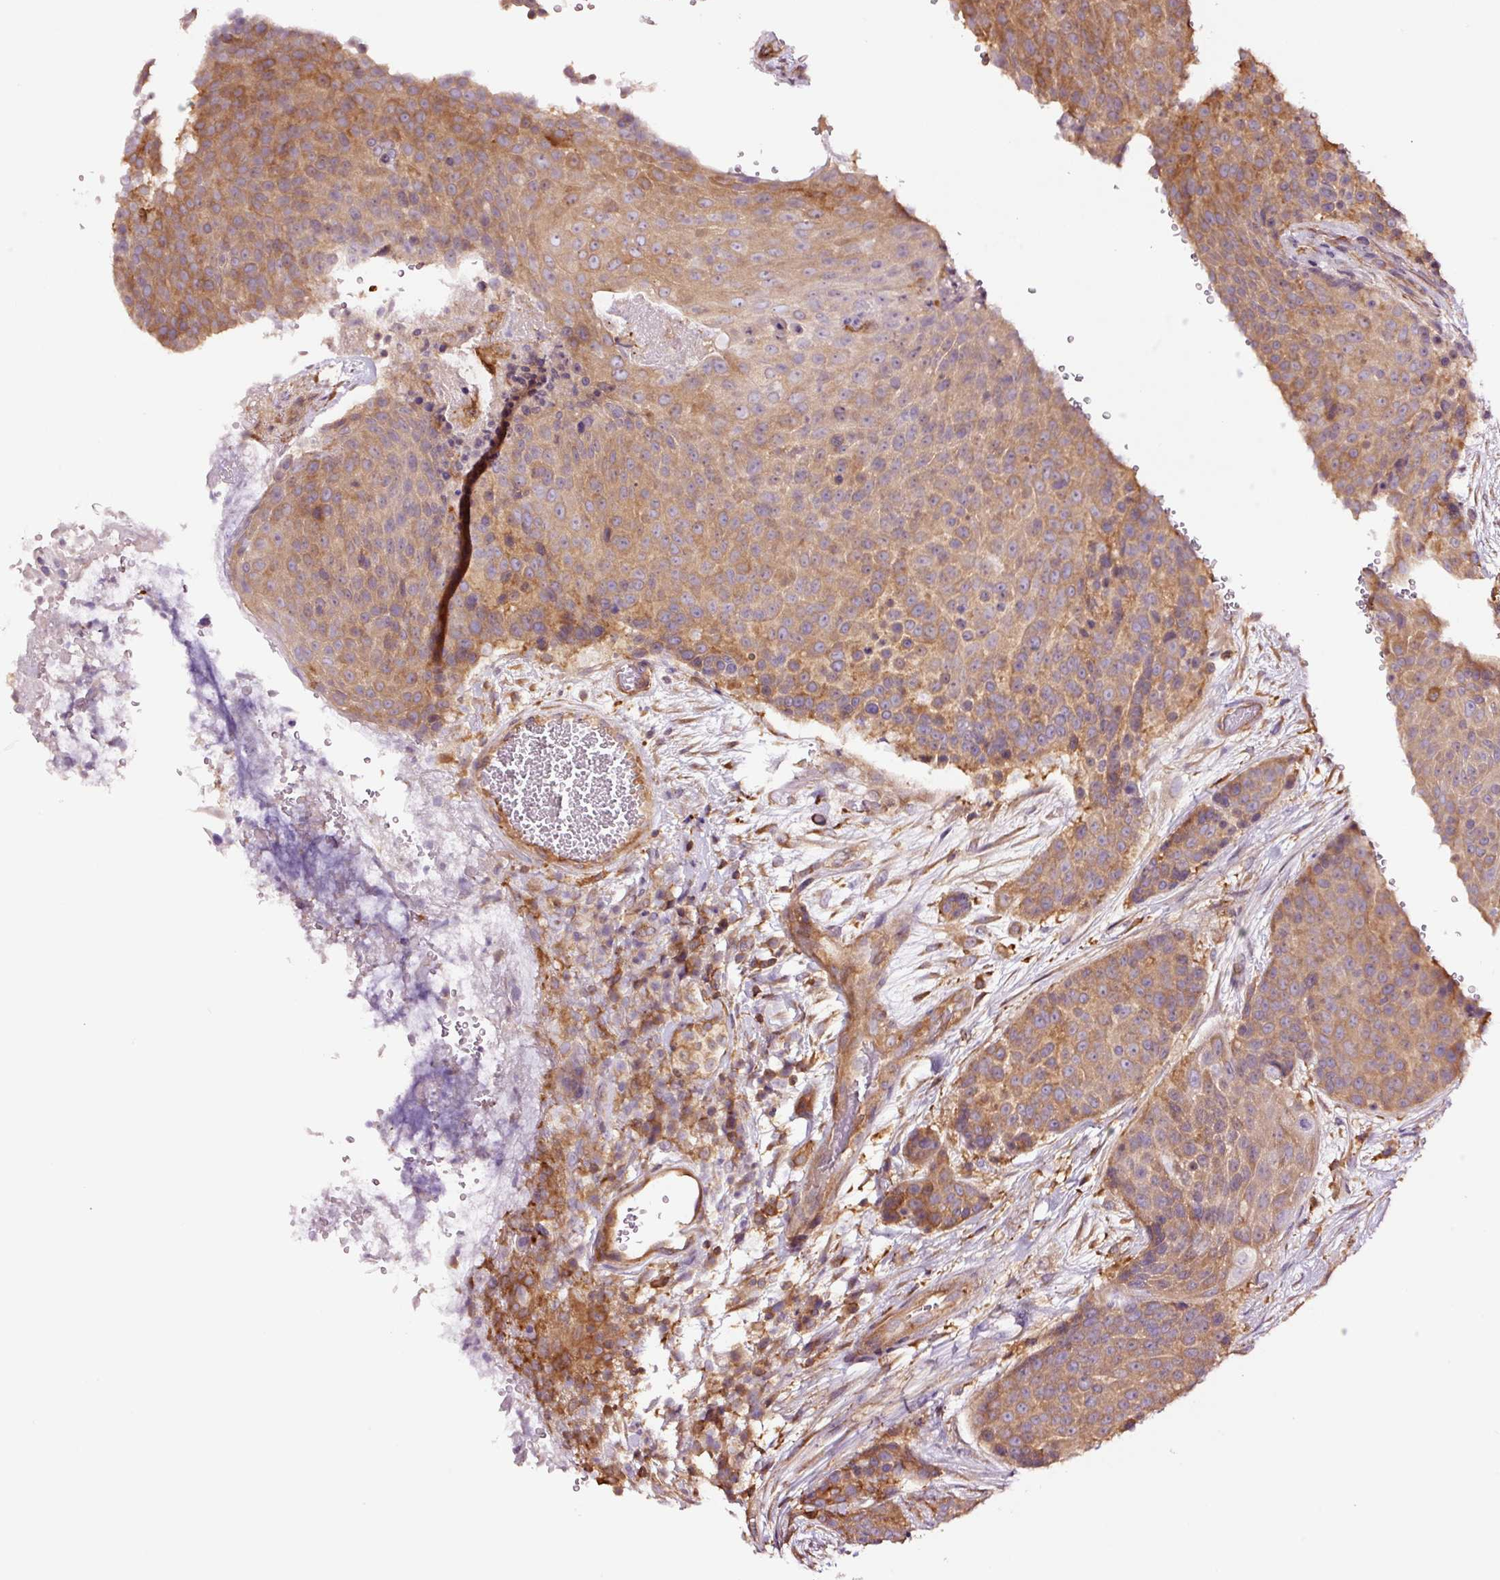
{"staining": {"intensity": "moderate", "quantity": ">75%", "location": "cytoplasmic/membranous"}, "tissue": "urothelial cancer", "cell_type": "Tumor cells", "image_type": "cancer", "snomed": [{"axis": "morphology", "description": "Urothelial carcinoma, High grade"}, {"axis": "topography", "description": "Urinary bladder"}], "caption": "A brown stain shows moderate cytoplasmic/membranous expression of a protein in urothelial cancer tumor cells.", "gene": "METAP1", "patient": {"sex": "female", "age": 63}}